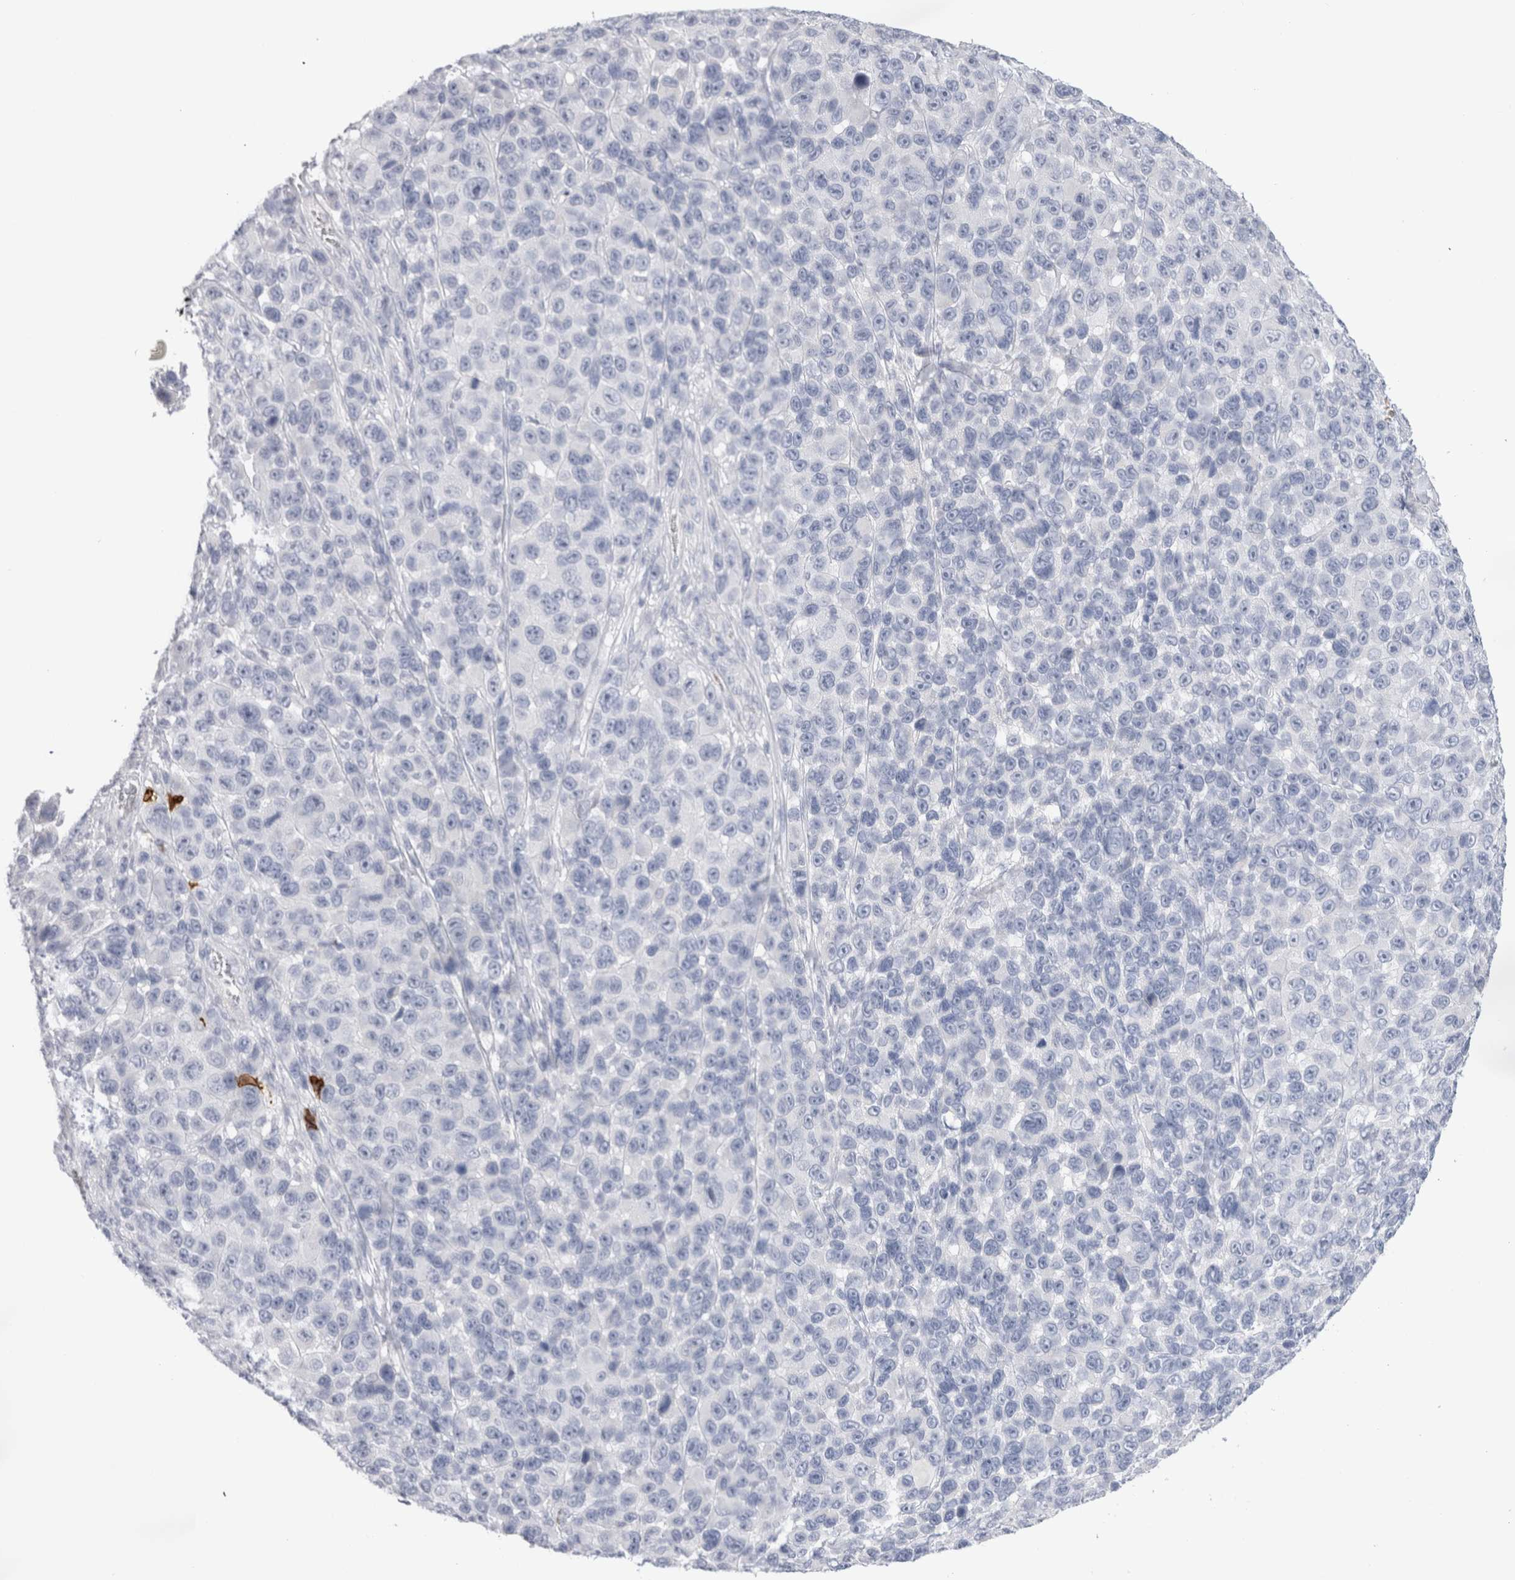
{"staining": {"intensity": "negative", "quantity": "none", "location": "none"}, "tissue": "melanoma", "cell_type": "Tumor cells", "image_type": "cancer", "snomed": [{"axis": "morphology", "description": "Malignant melanoma, NOS"}, {"axis": "topography", "description": "Skin"}], "caption": "This is a photomicrograph of immunohistochemistry (IHC) staining of melanoma, which shows no positivity in tumor cells.", "gene": "CD38", "patient": {"sex": "male", "age": 53}}